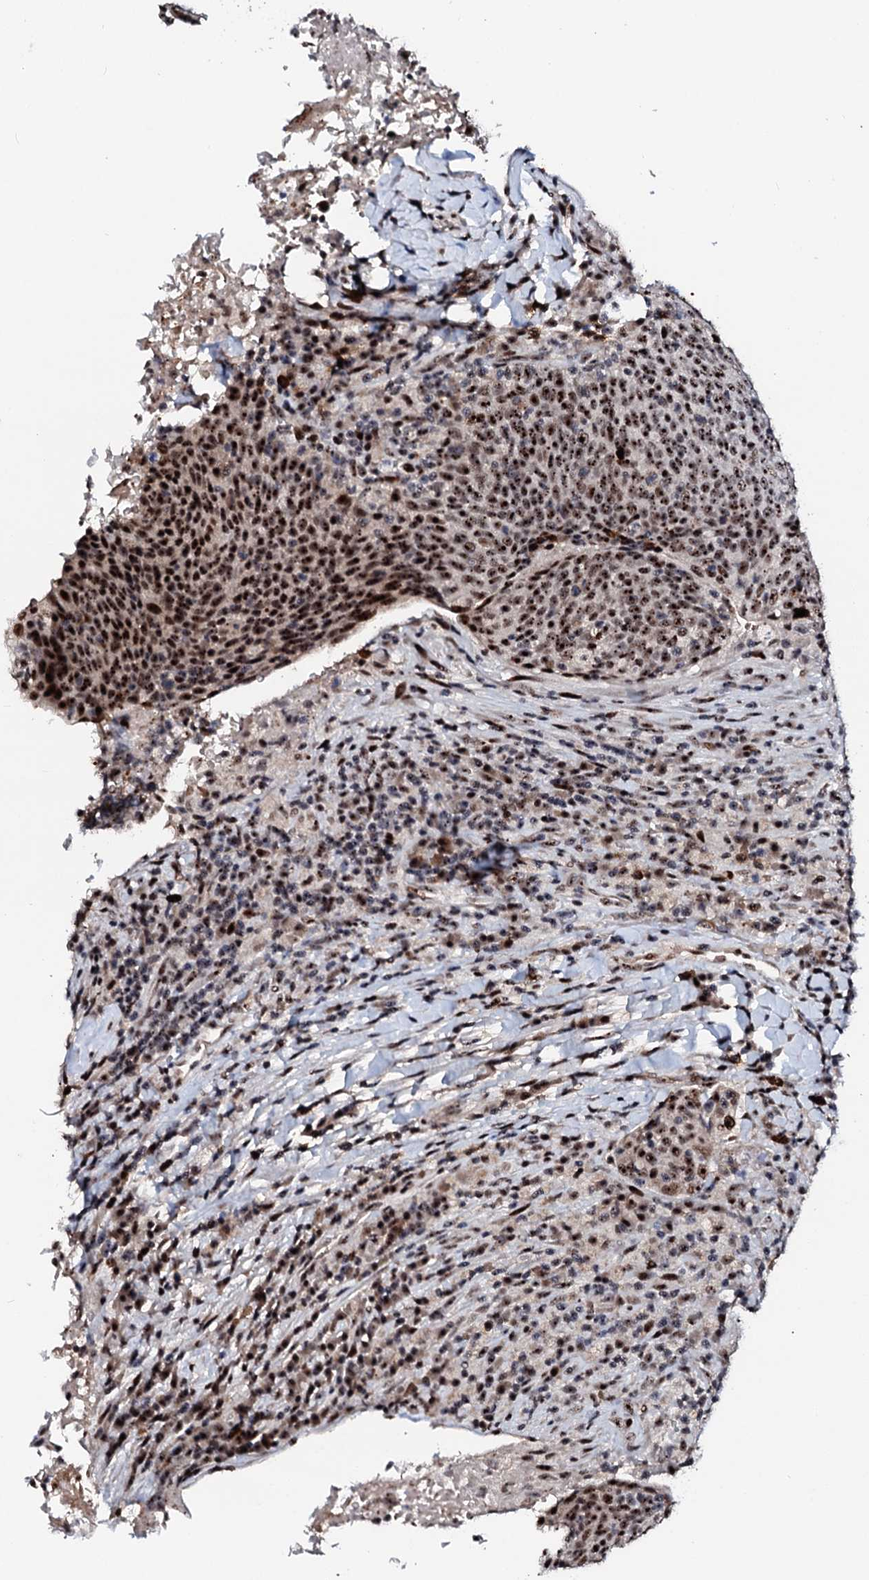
{"staining": {"intensity": "moderate", "quantity": ">75%", "location": "nuclear"}, "tissue": "head and neck cancer", "cell_type": "Tumor cells", "image_type": "cancer", "snomed": [{"axis": "morphology", "description": "Squamous cell carcinoma, NOS"}, {"axis": "morphology", "description": "Squamous cell carcinoma, metastatic, NOS"}, {"axis": "topography", "description": "Lymph node"}, {"axis": "topography", "description": "Head-Neck"}], "caption": "Protein expression analysis of human head and neck cancer (squamous cell carcinoma) reveals moderate nuclear expression in about >75% of tumor cells.", "gene": "NEUROG3", "patient": {"sex": "male", "age": 62}}